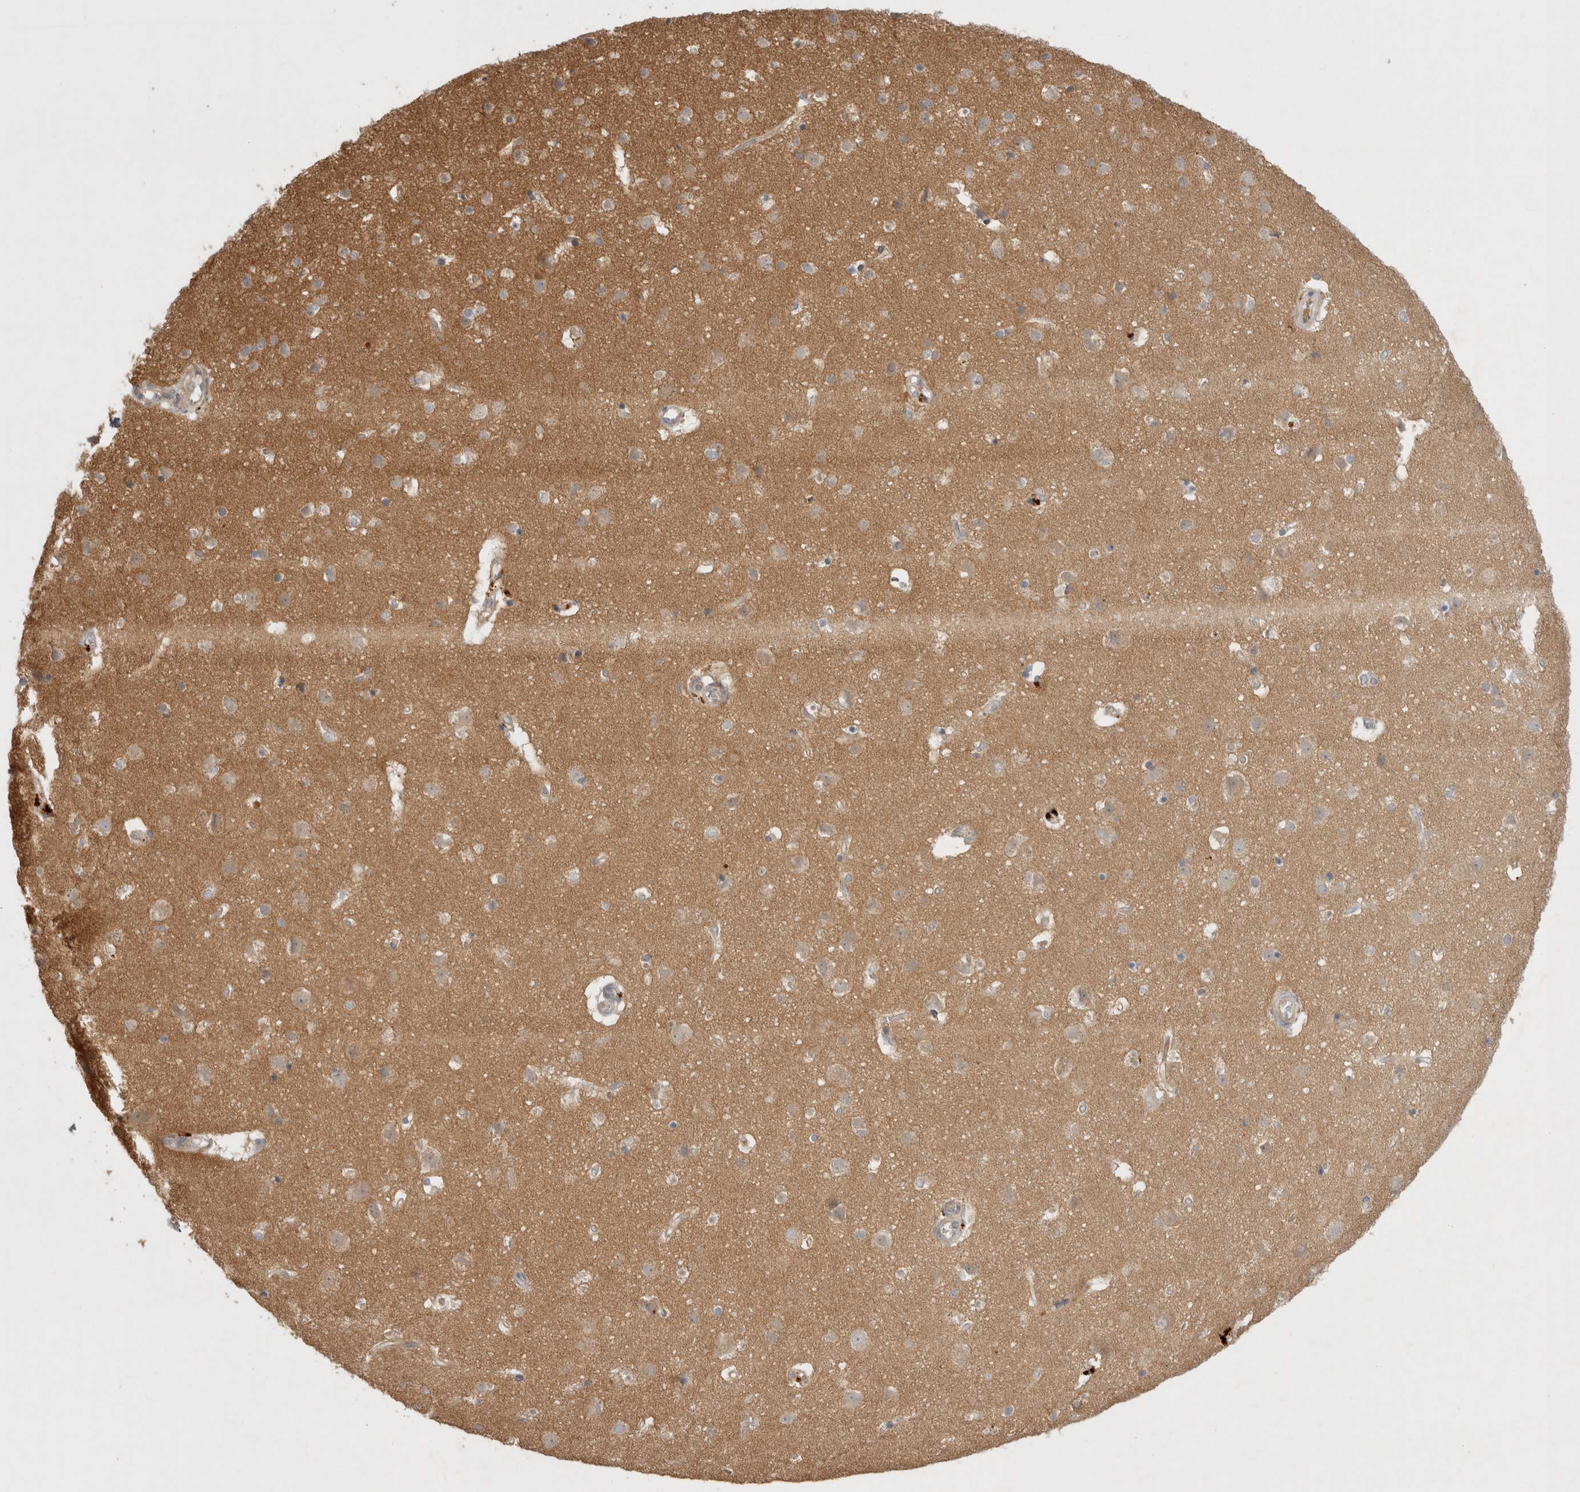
{"staining": {"intensity": "weak", "quantity": ">75%", "location": "cytoplasmic/membranous"}, "tissue": "cerebral cortex", "cell_type": "Endothelial cells", "image_type": "normal", "snomed": [{"axis": "morphology", "description": "Normal tissue, NOS"}, {"axis": "topography", "description": "Cerebral cortex"}], "caption": "Benign cerebral cortex was stained to show a protein in brown. There is low levels of weak cytoplasmic/membranous positivity in approximately >75% of endothelial cells. (DAB (3,3'-diaminobenzidine) IHC with brightfield microscopy, high magnification).", "gene": "PPP1R42", "patient": {"sex": "male", "age": 54}}